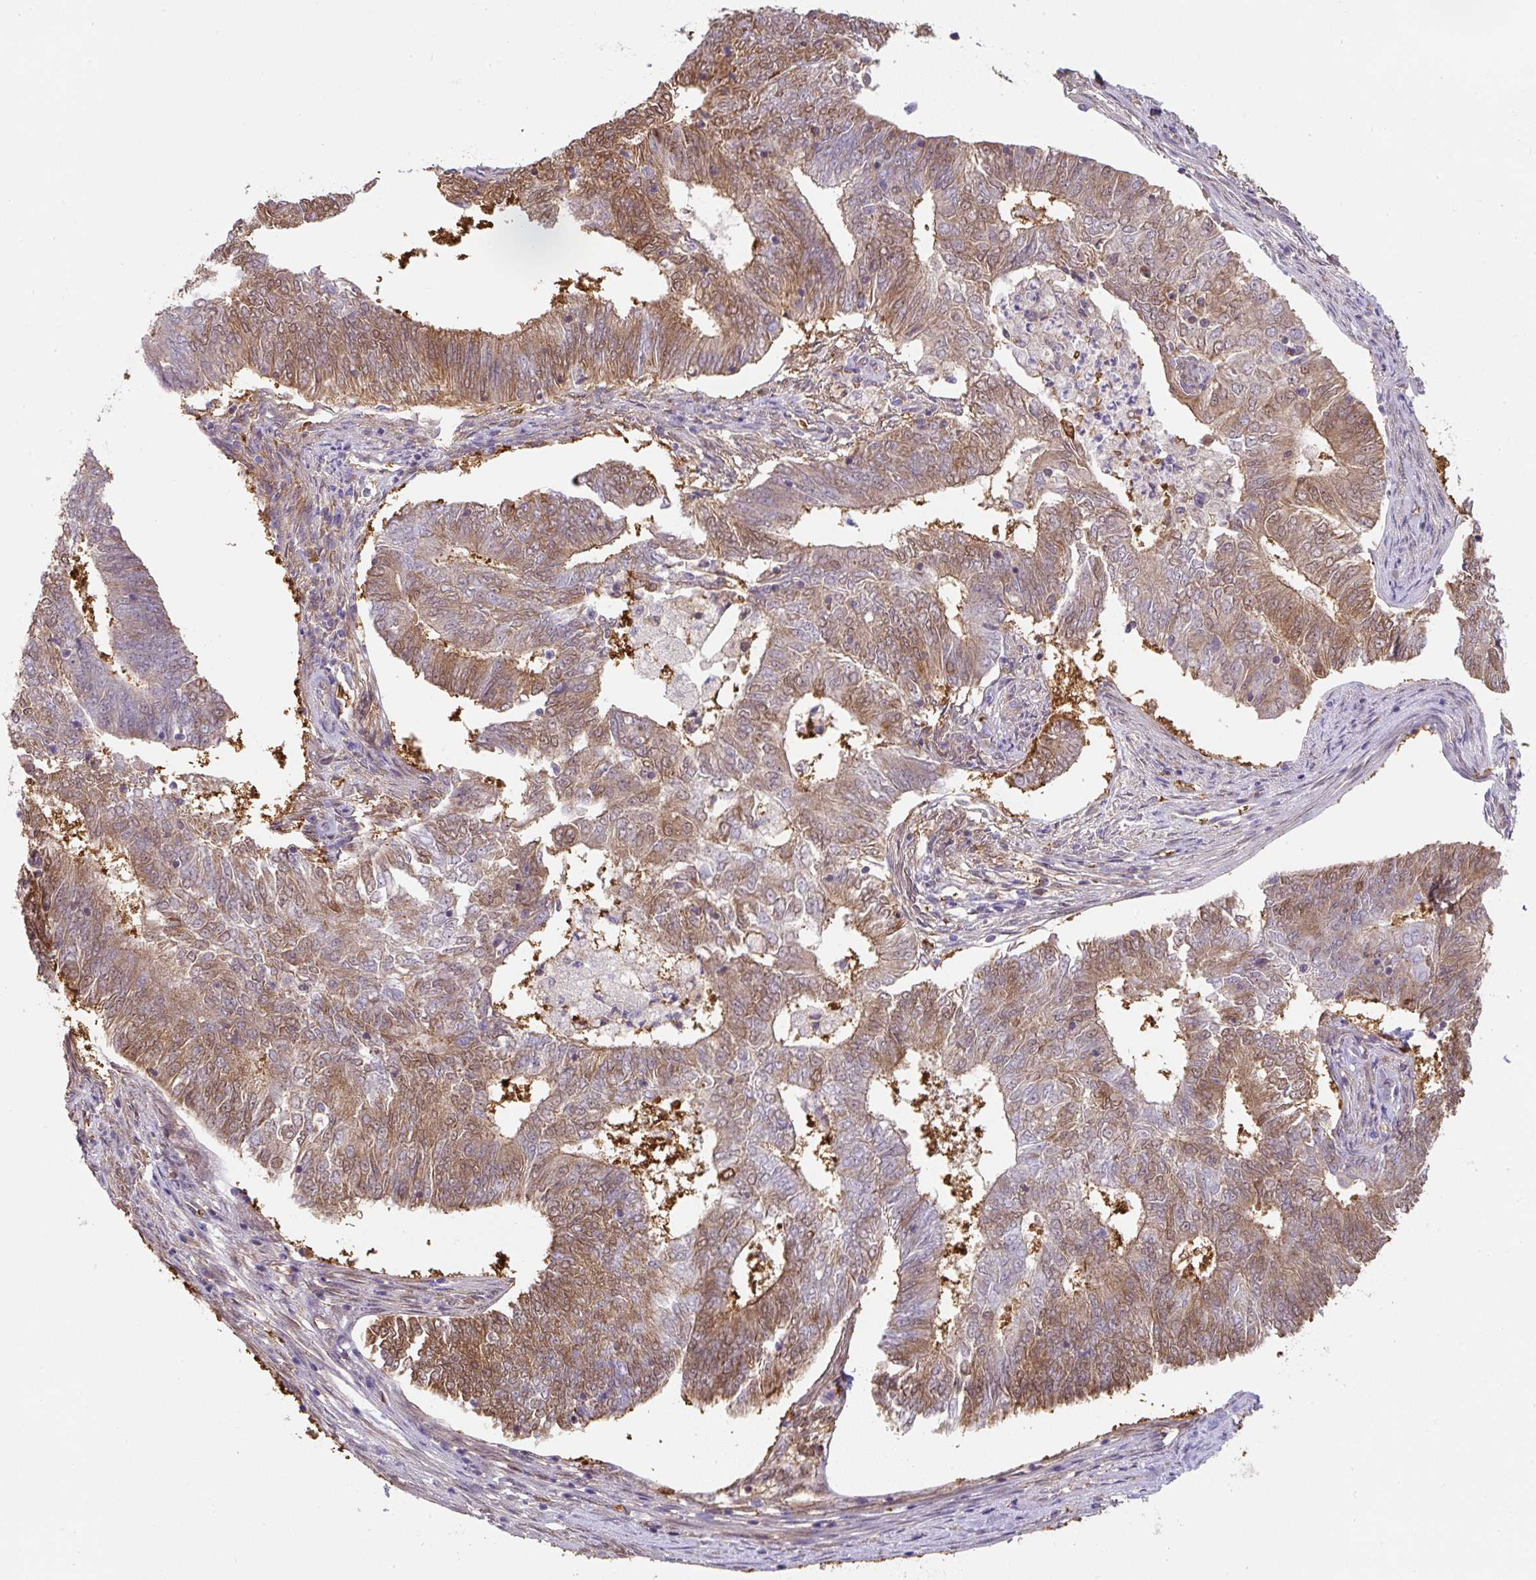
{"staining": {"intensity": "moderate", "quantity": ">75%", "location": "cytoplasmic/membranous,nuclear"}, "tissue": "endometrial cancer", "cell_type": "Tumor cells", "image_type": "cancer", "snomed": [{"axis": "morphology", "description": "Adenocarcinoma, NOS"}, {"axis": "topography", "description": "Endometrium"}], "caption": "Human endometrial cancer stained with a brown dye displays moderate cytoplasmic/membranous and nuclear positive positivity in about >75% of tumor cells.", "gene": "ST13", "patient": {"sex": "female", "age": 62}}